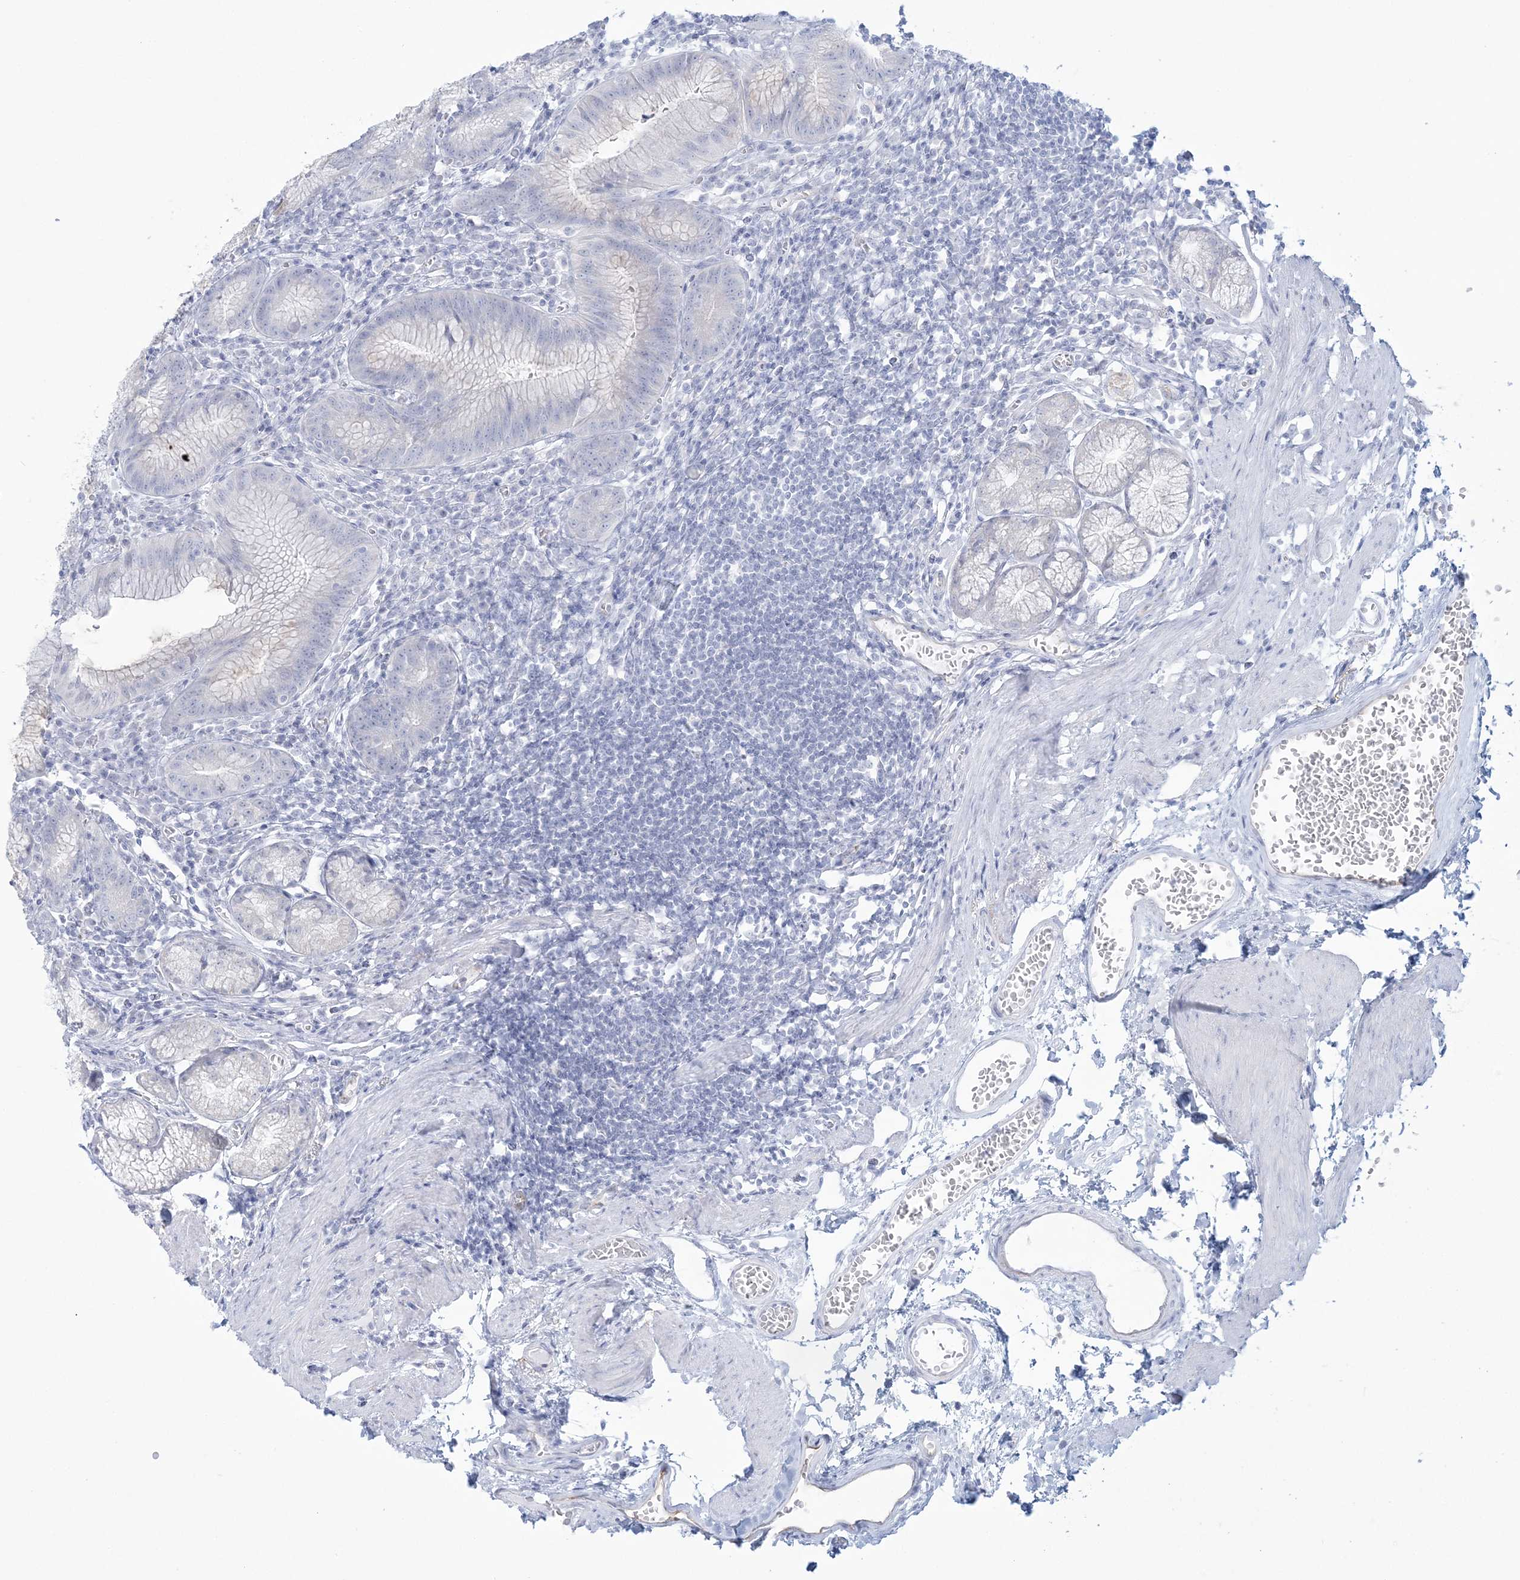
{"staining": {"intensity": "negative", "quantity": "none", "location": "none"}, "tissue": "stomach", "cell_type": "Glandular cells", "image_type": "normal", "snomed": [{"axis": "morphology", "description": "Normal tissue, NOS"}, {"axis": "topography", "description": "Stomach"}], "caption": "Immunohistochemistry image of normal stomach: human stomach stained with DAB demonstrates no significant protein expression in glandular cells.", "gene": "ENSG00000288637", "patient": {"sex": "male", "age": 55}}